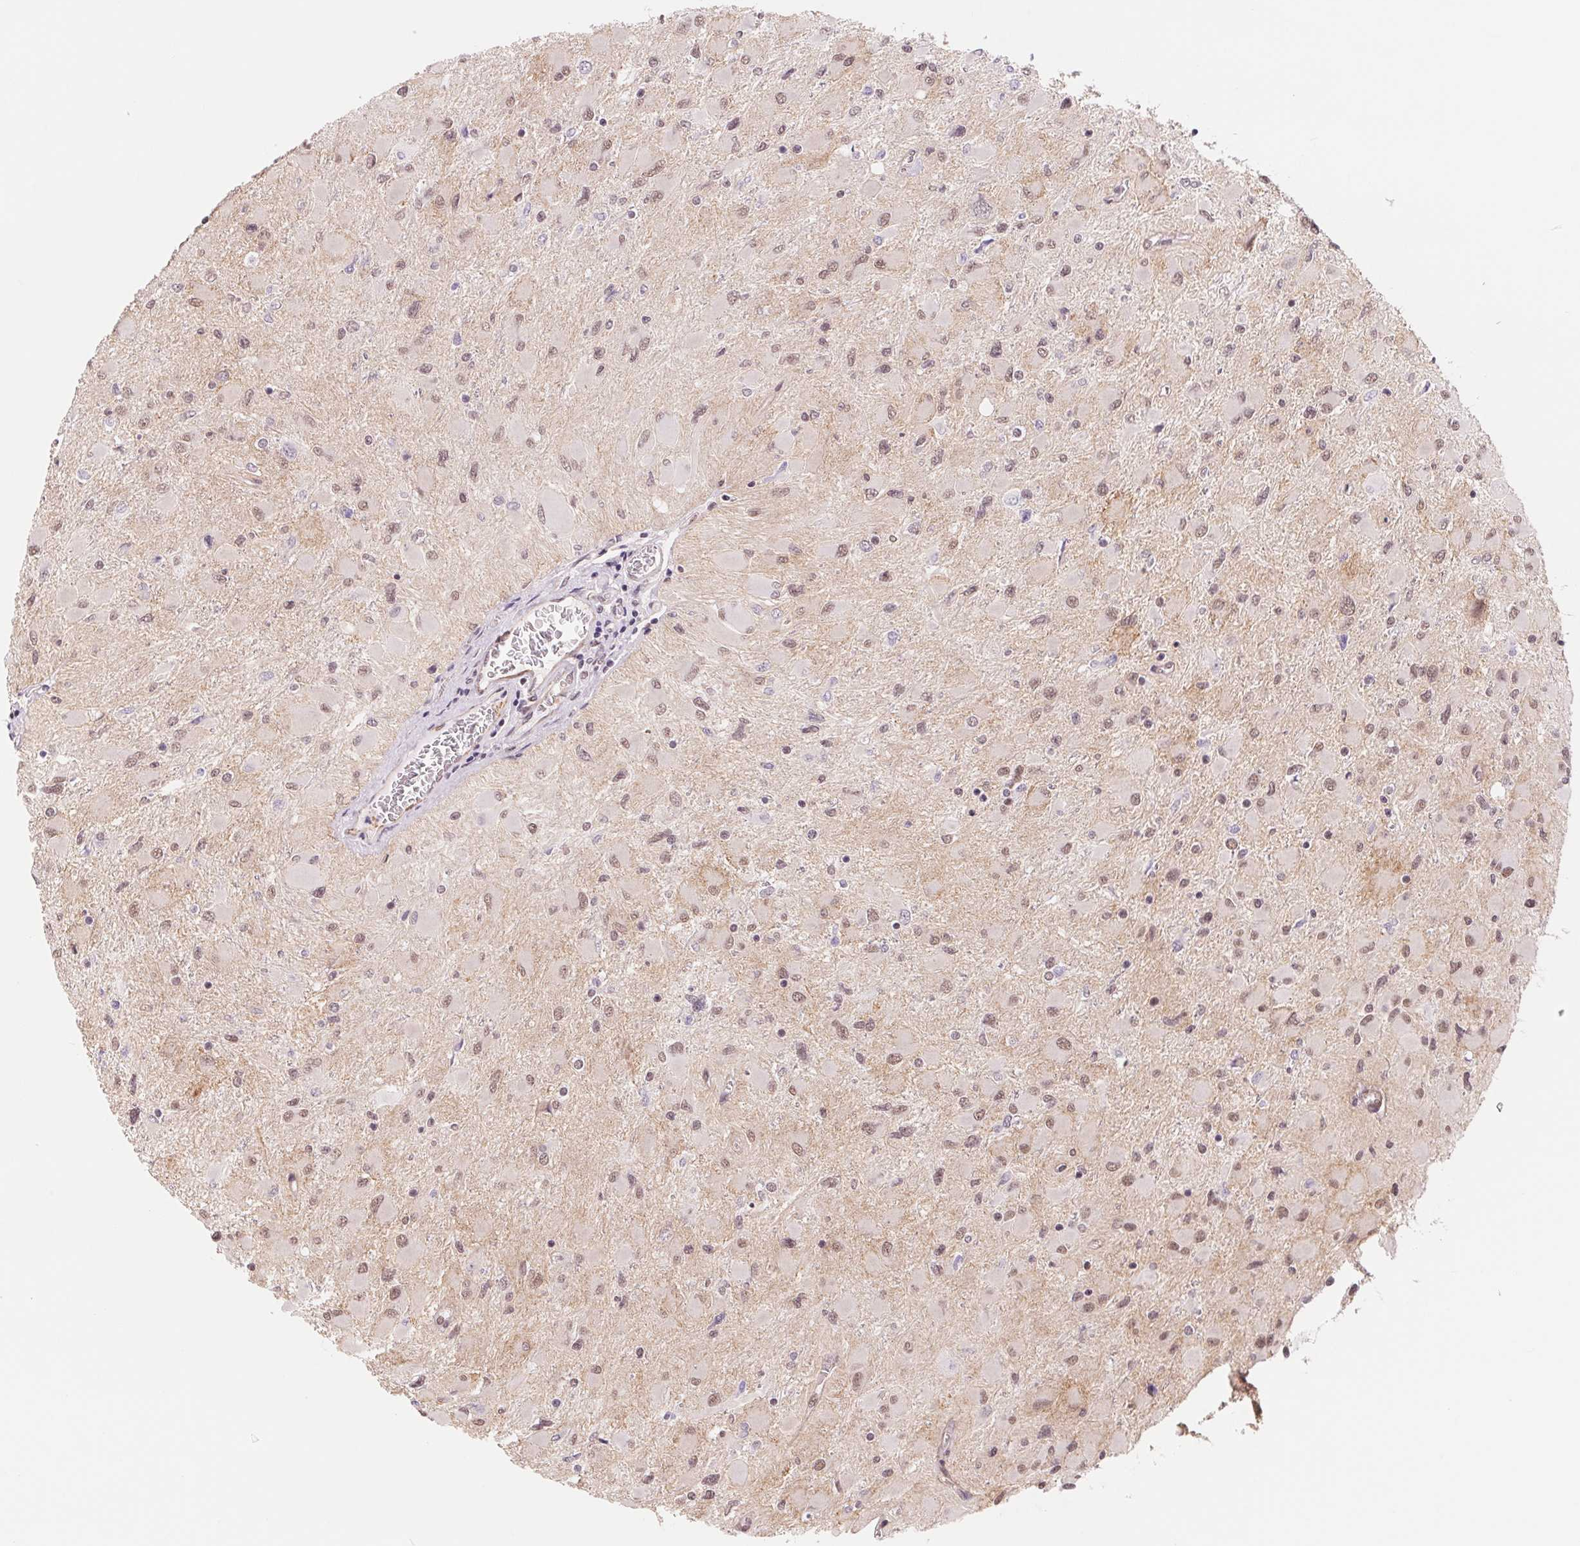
{"staining": {"intensity": "moderate", "quantity": "25%-75%", "location": "nuclear"}, "tissue": "glioma", "cell_type": "Tumor cells", "image_type": "cancer", "snomed": [{"axis": "morphology", "description": "Glioma, malignant, High grade"}, {"axis": "topography", "description": "Cerebral cortex"}], "caption": "Glioma stained for a protein (brown) shows moderate nuclear positive positivity in approximately 25%-75% of tumor cells.", "gene": "BCAT1", "patient": {"sex": "female", "age": 36}}